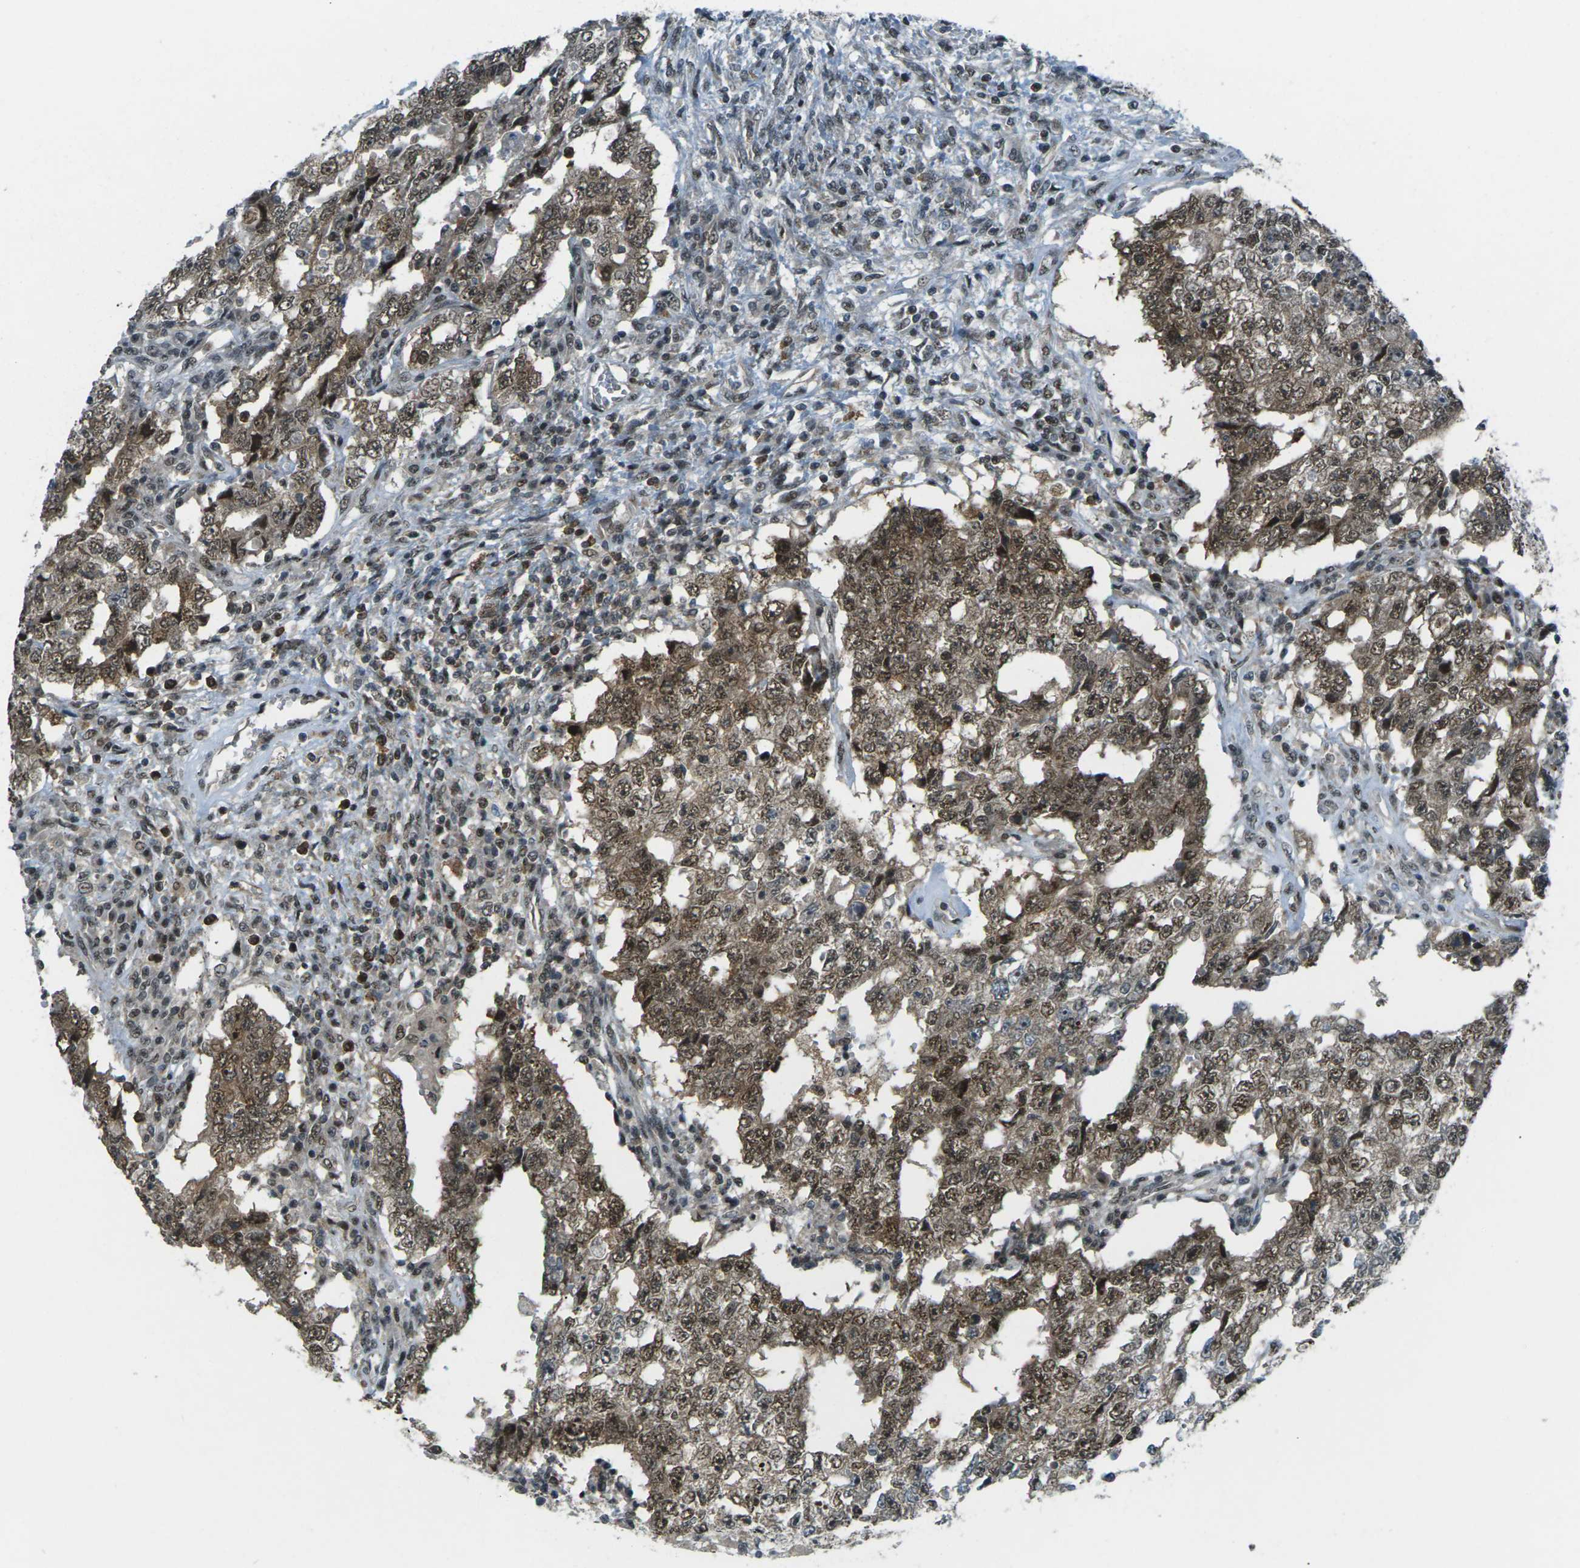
{"staining": {"intensity": "strong", "quantity": ">75%", "location": "cytoplasmic/membranous,nuclear"}, "tissue": "testis cancer", "cell_type": "Tumor cells", "image_type": "cancer", "snomed": [{"axis": "morphology", "description": "Carcinoma, Embryonal, NOS"}, {"axis": "topography", "description": "Testis"}], "caption": "Tumor cells exhibit strong cytoplasmic/membranous and nuclear positivity in about >75% of cells in embryonal carcinoma (testis).", "gene": "UBE2S", "patient": {"sex": "male", "age": 26}}